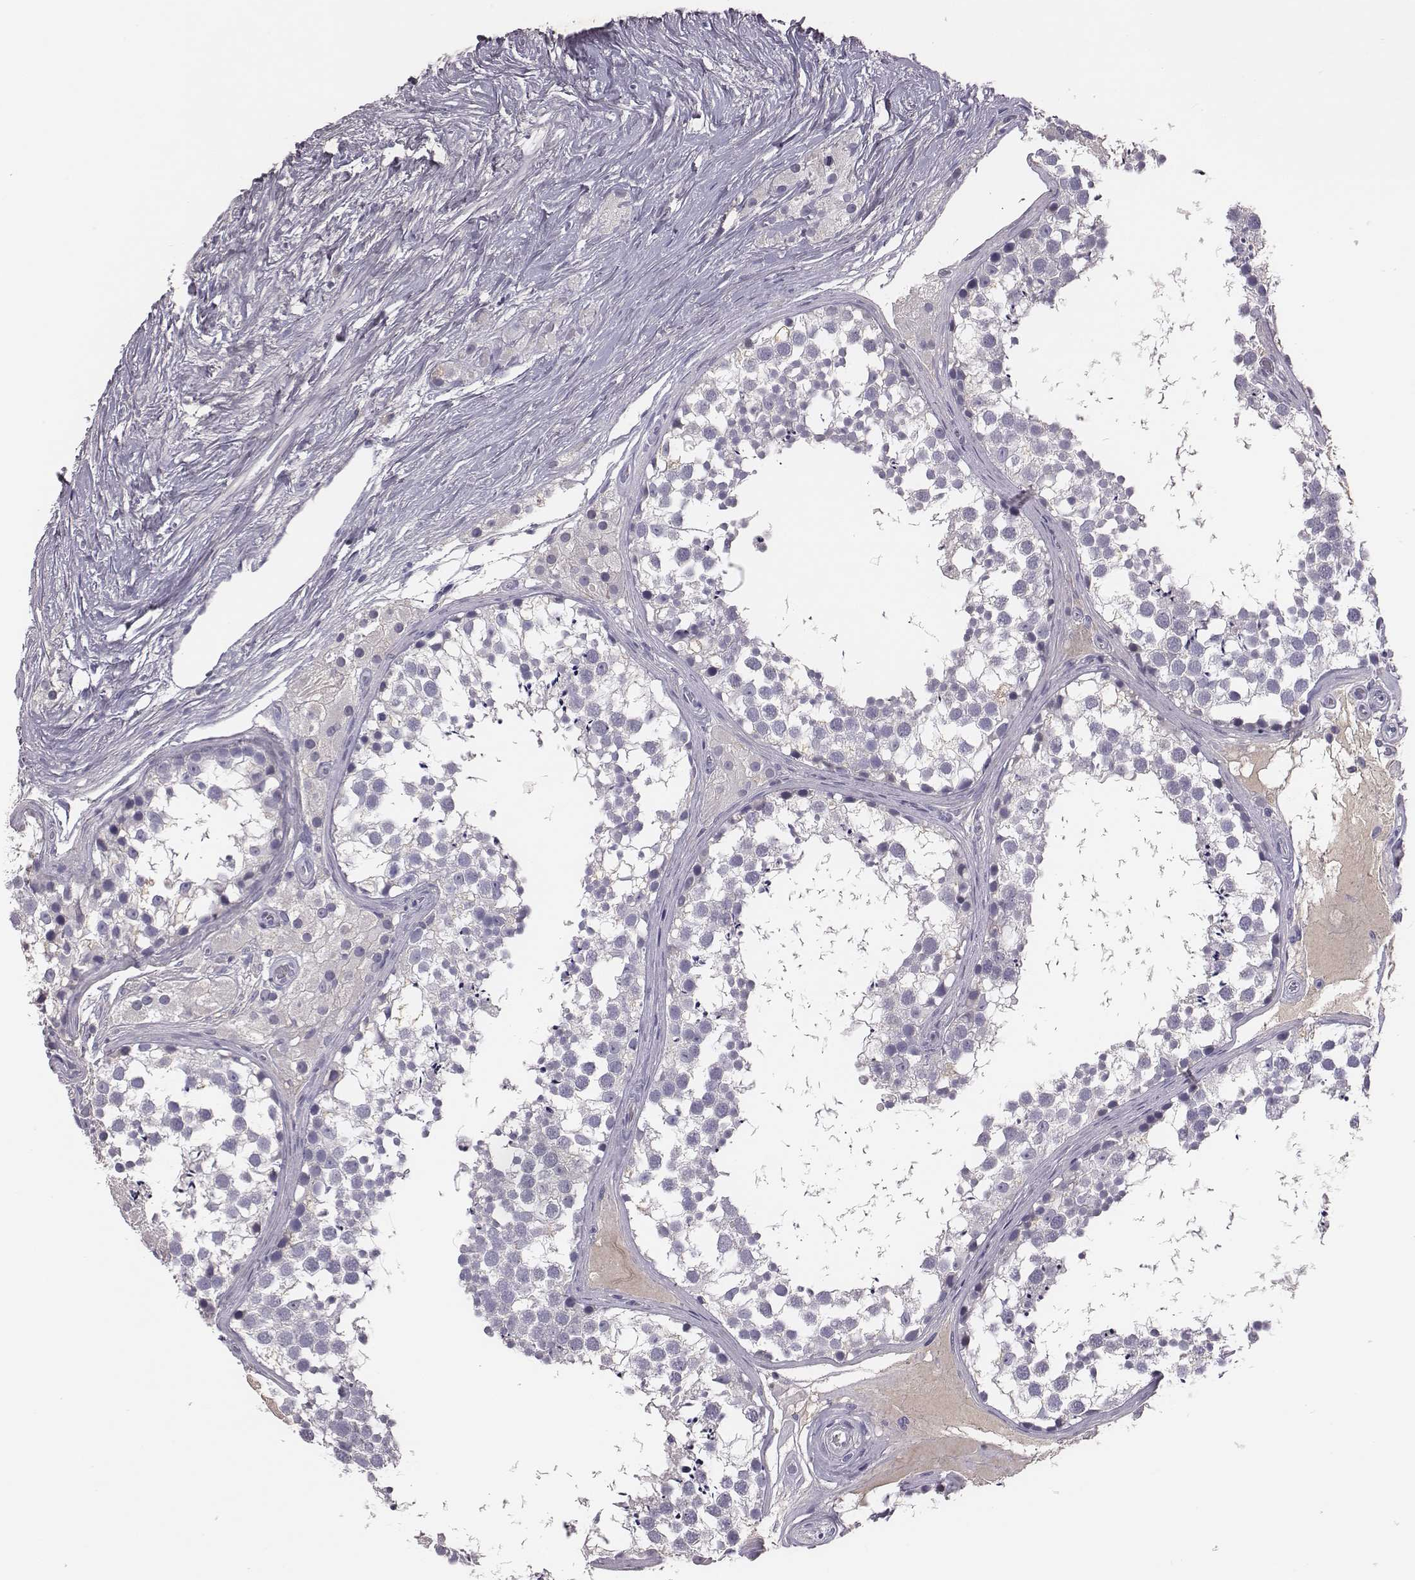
{"staining": {"intensity": "negative", "quantity": "none", "location": "none"}, "tissue": "testis", "cell_type": "Cells in seminiferous ducts", "image_type": "normal", "snomed": [{"axis": "morphology", "description": "Normal tissue, NOS"}, {"axis": "morphology", "description": "Seminoma, NOS"}, {"axis": "topography", "description": "Testis"}], "caption": "Histopathology image shows no protein staining in cells in seminiferous ducts of normal testis.", "gene": "EN1", "patient": {"sex": "male", "age": 65}}